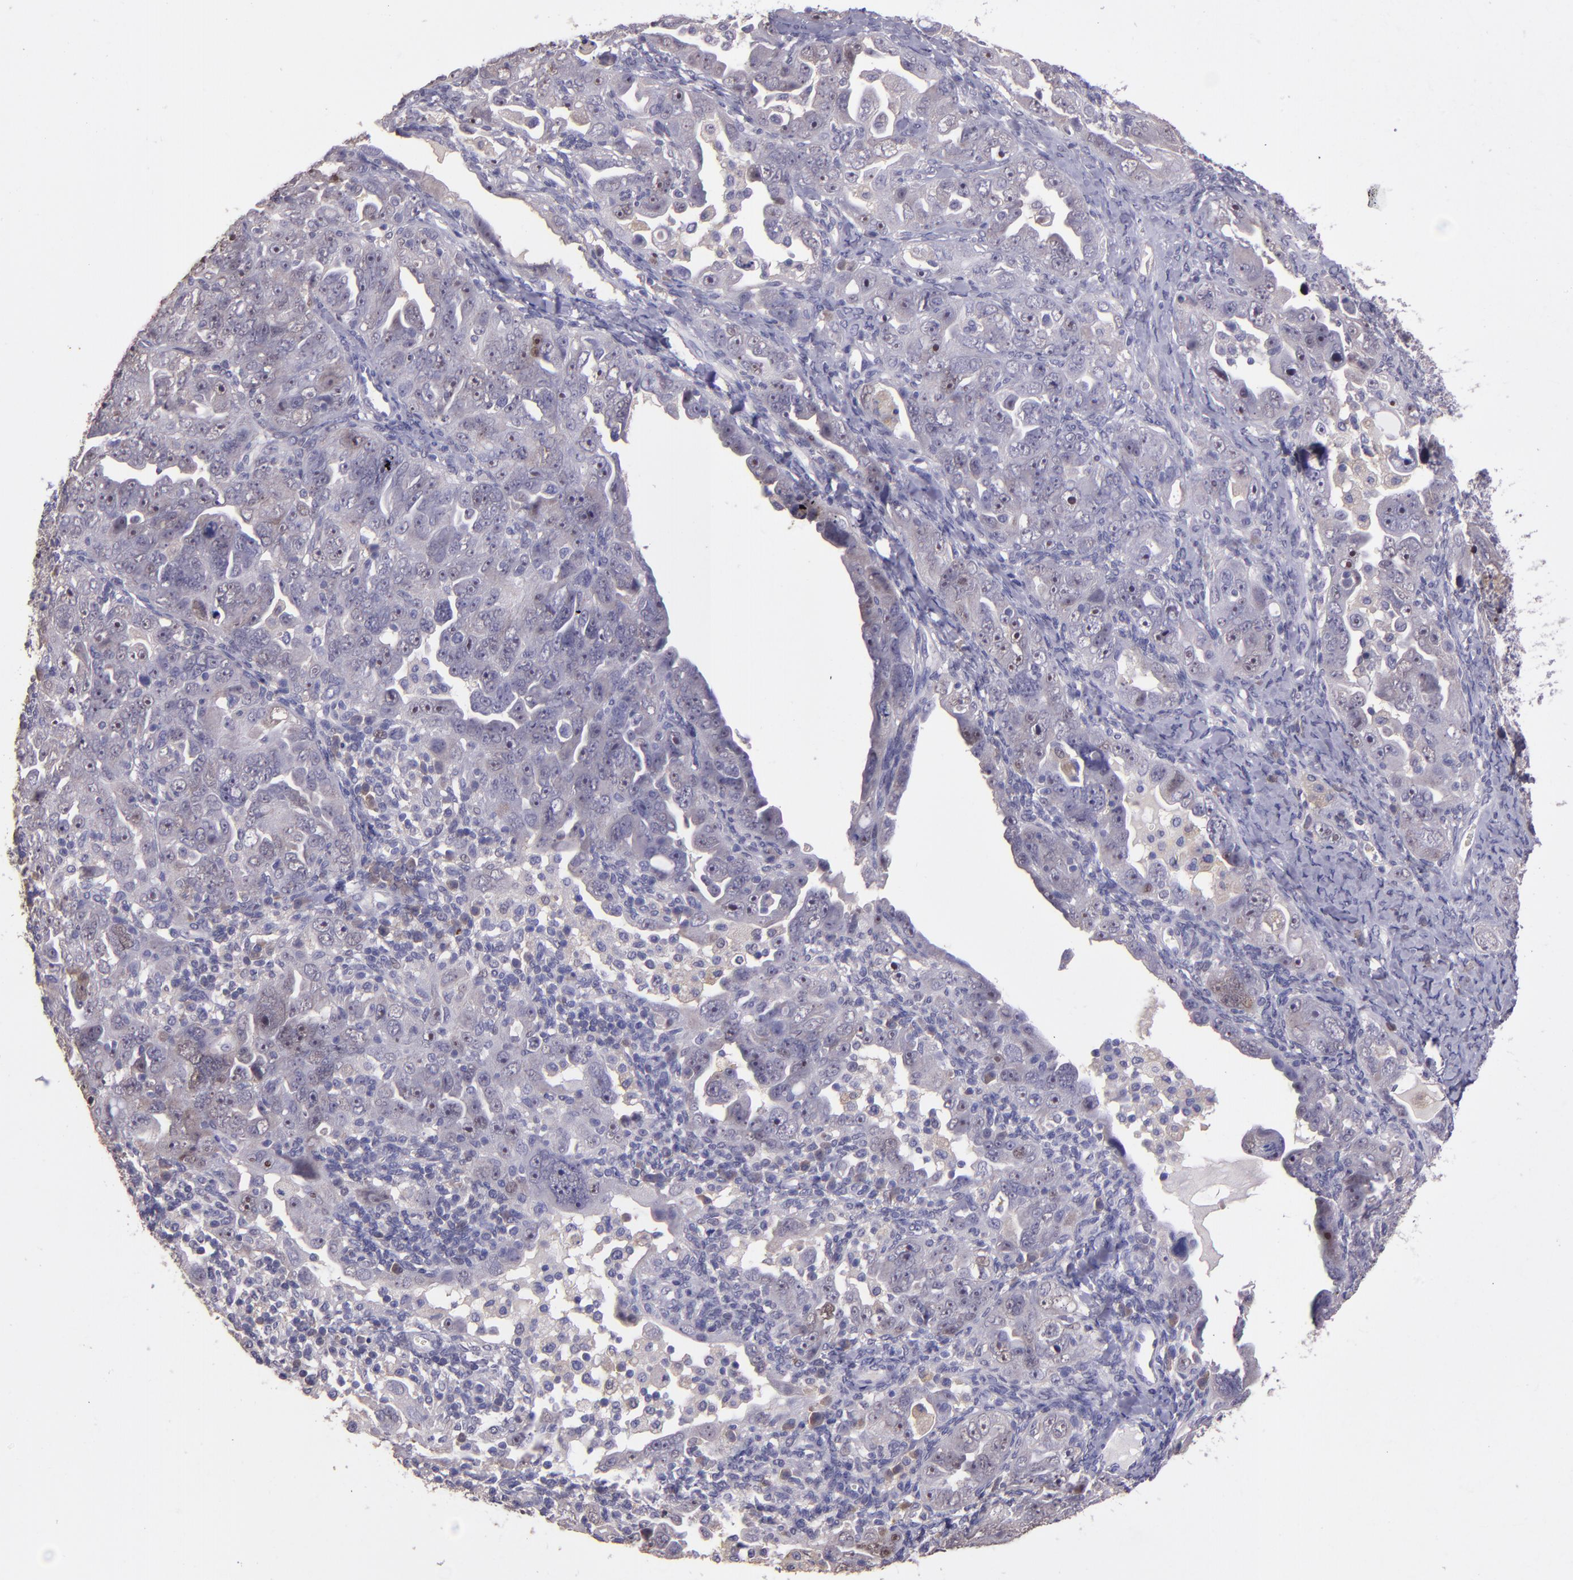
{"staining": {"intensity": "weak", "quantity": "25%-75%", "location": "cytoplasmic/membranous"}, "tissue": "ovarian cancer", "cell_type": "Tumor cells", "image_type": "cancer", "snomed": [{"axis": "morphology", "description": "Cystadenocarcinoma, serous, NOS"}, {"axis": "topography", "description": "Ovary"}], "caption": "Immunohistochemistry (DAB) staining of human ovarian cancer (serous cystadenocarcinoma) displays weak cytoplasmic/membranous protein expression in about 25%-75% of tumor cells.", "gene": "PAPPA", "patient": {"sex": "female", "age": 66}}